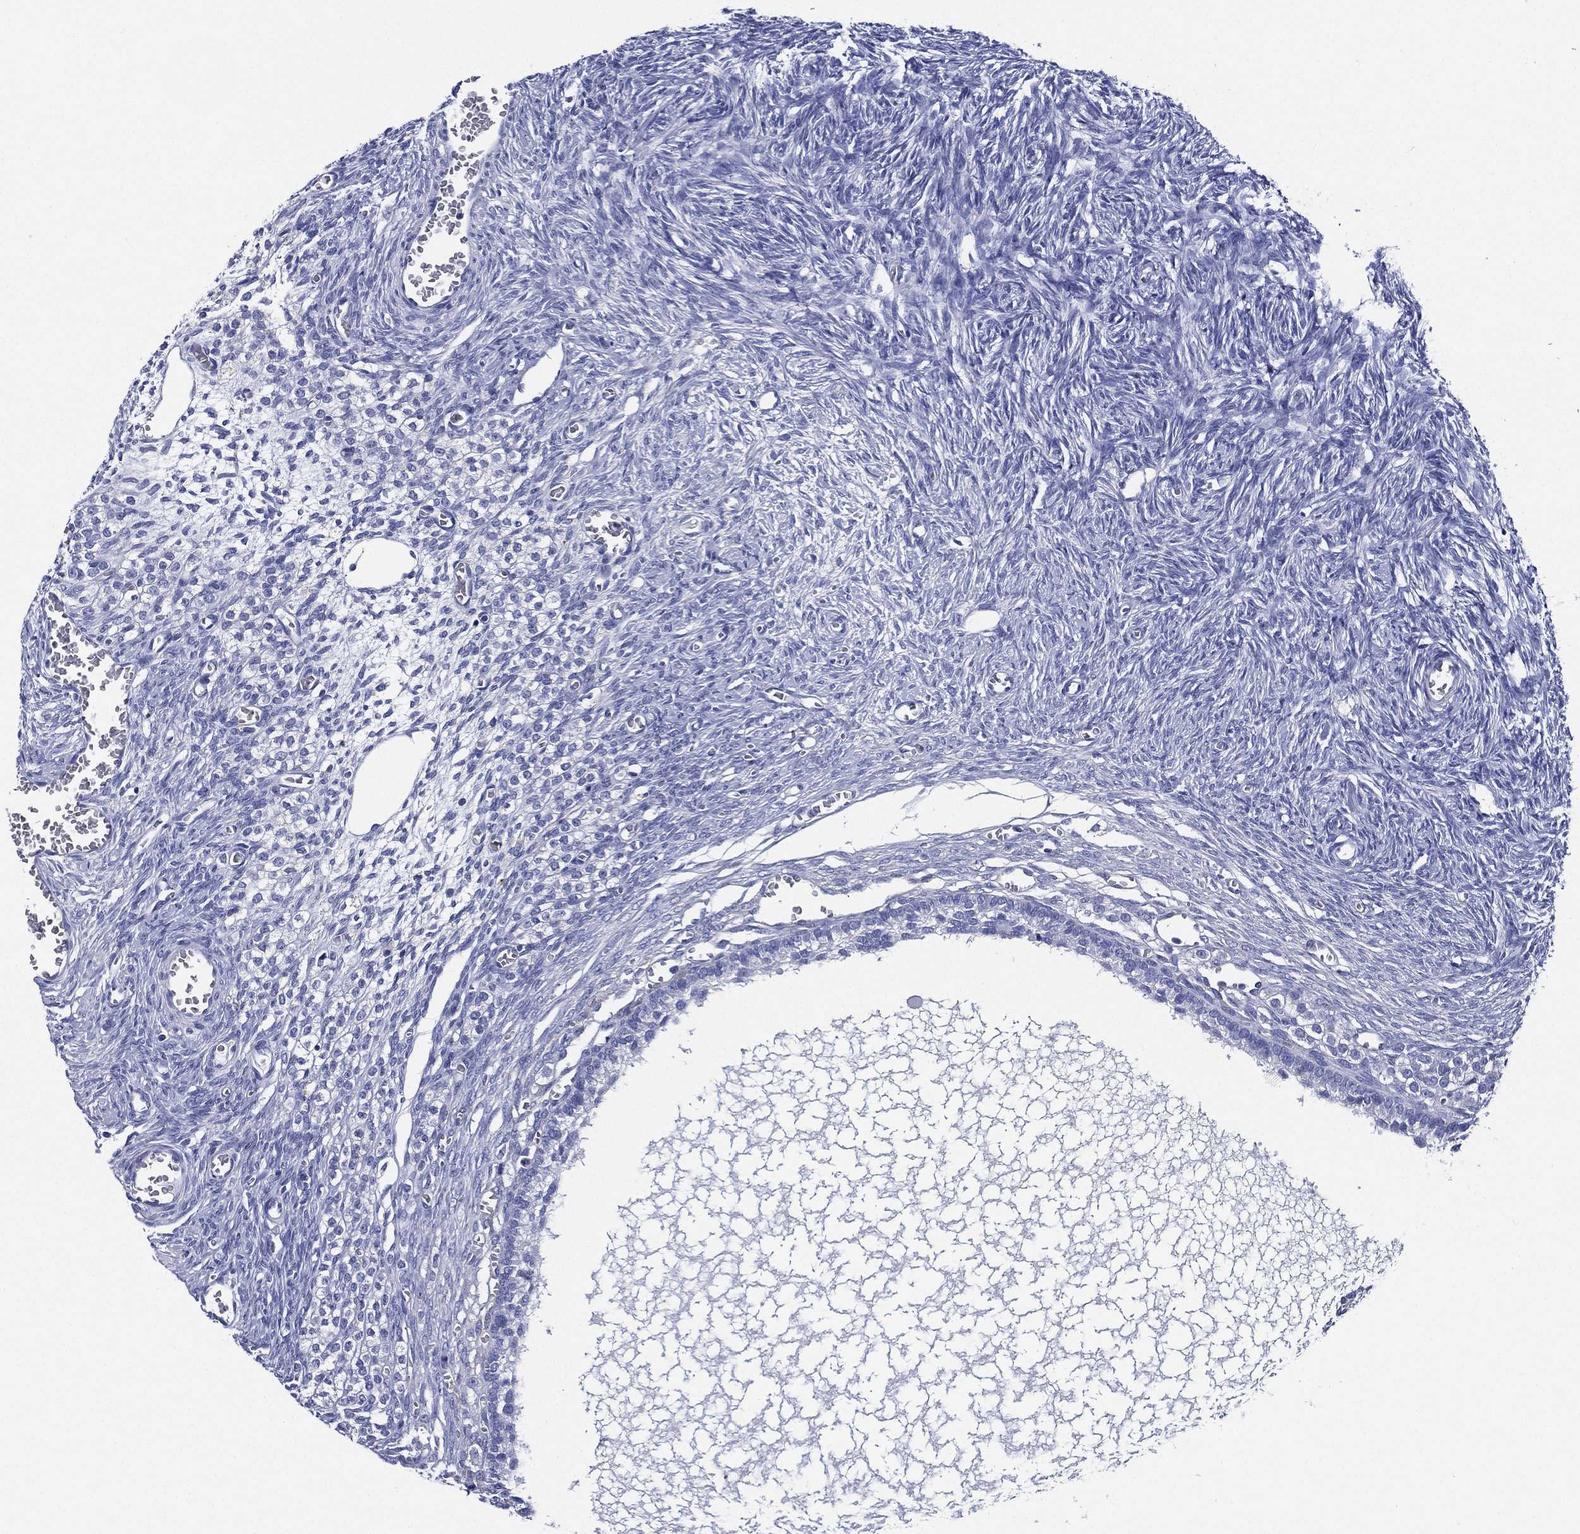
{"staining": {"intensity": "negative", "quantity": "none", "location": "none"}, "tissue": "ovary", "cell_type": "Follicle cells", "image_type": "normal", "snomed": [{"axis": "morphology", "description": "Normal tissue, NOS"}, {"axis": "topography", "description": "Ovary"}], "caption": "Follicle cells are negative for protein expression in unremarkable human ovary. The staining was performed using DAB to visualize the protein expression in brown, while the nuclei were stained in blue with hematoxylin (Magnification: 20x).", "gene": "NEDD9", "patient": {"sex": "female", "age": 27}}